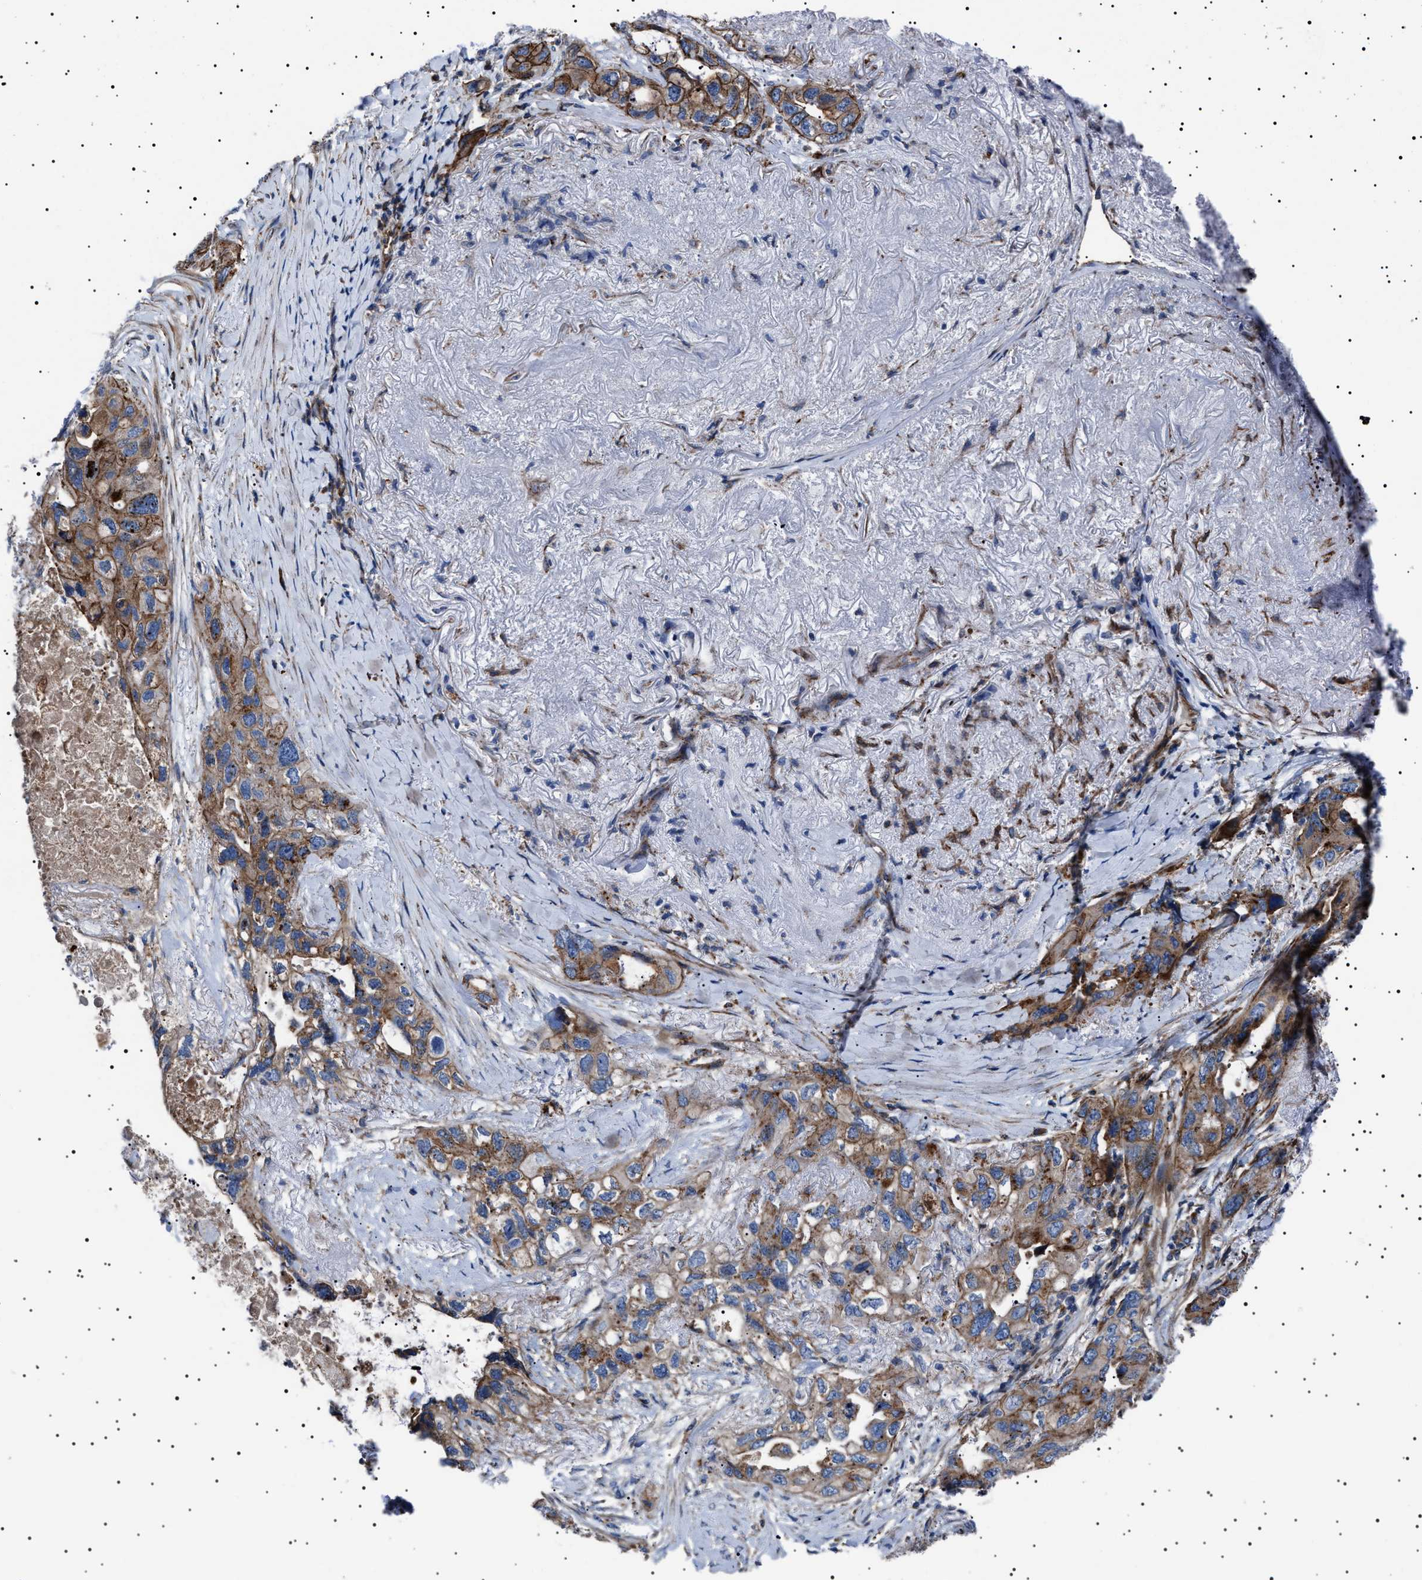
{"staining": {"intensity": "moderate", "quantity": ">75%", "location": "cytoplasmic/membranous"}, "tissue": "lung cancer", "cell_type": "Tumor cells", "image_type": "cancer", "snomed": [{"axis": "morphology", "description": "Squamous cell carcinoma, NOS"}, {"axis": "topography", "description": "Lung"}], "caption": "Lung squamous cell carcinoma tissue shows moderate cytoplasmic/membranous staining in approximately >75% of tumor cells The protein is shown in brown color, while the nuclei are stained blue.", "gene": "NEU1", "patient": {"sex": "female", "age": 73}}